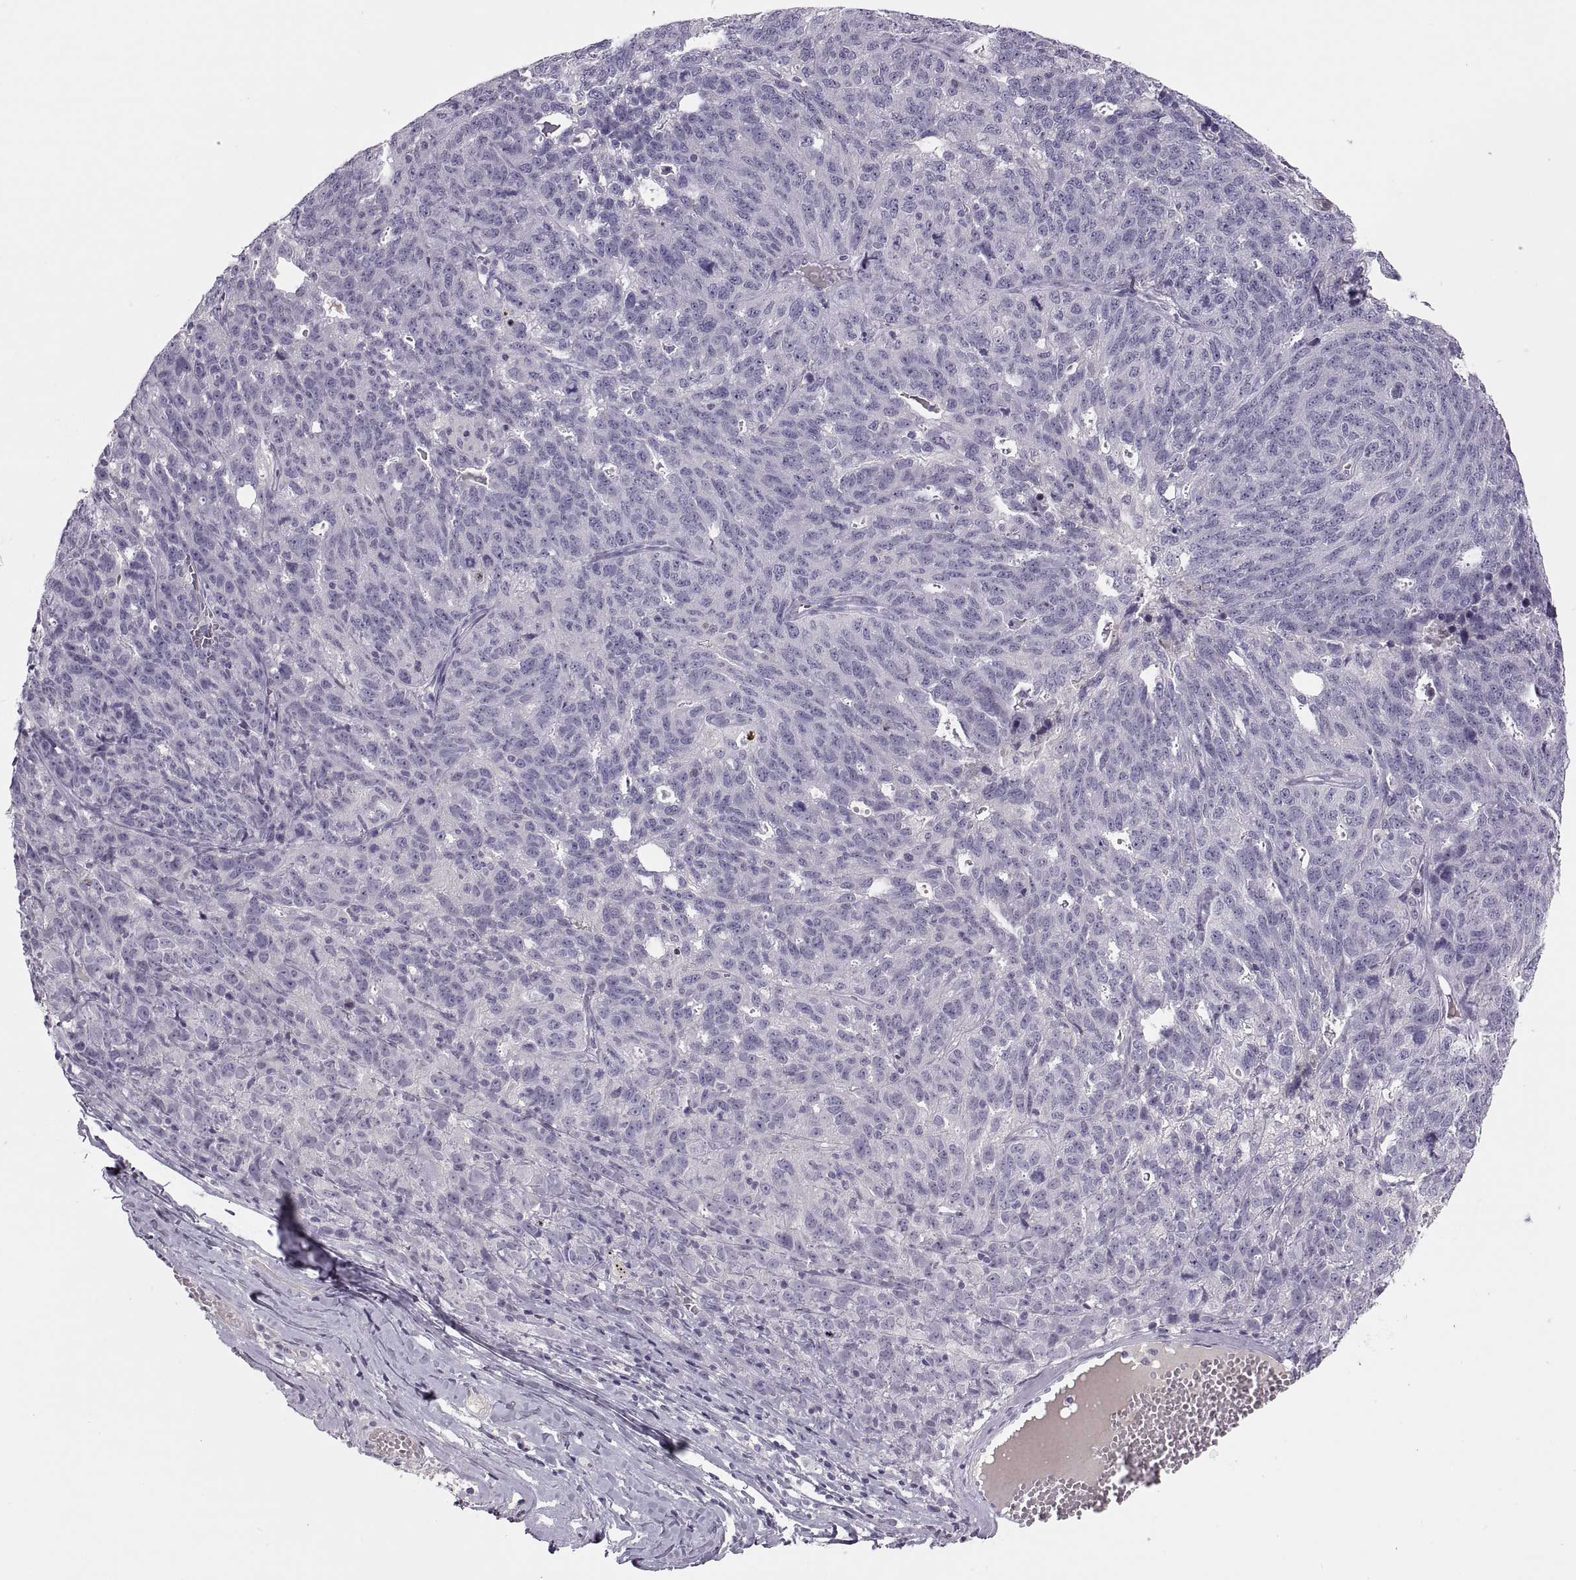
{"staining": {"intensity": "negative", "quantity": "none", "location": "none"}, "tissue": "ovarian cancer", "cell_type": "Tumor cells", "image_type": "cancer", "snomed": [{"axis": "morphology", "description": "Cystadenocarcinoma, serous, NOS"}, {"axis": "topography", "description": "Ovary"}], "caption": "Immunohistochemical staining of ovarian serous cystadenocarcinoma demonstrates no significant expression in tumor cells.", "gene": "CHCT1", "patient": {"sex": "female", "age": 71}}